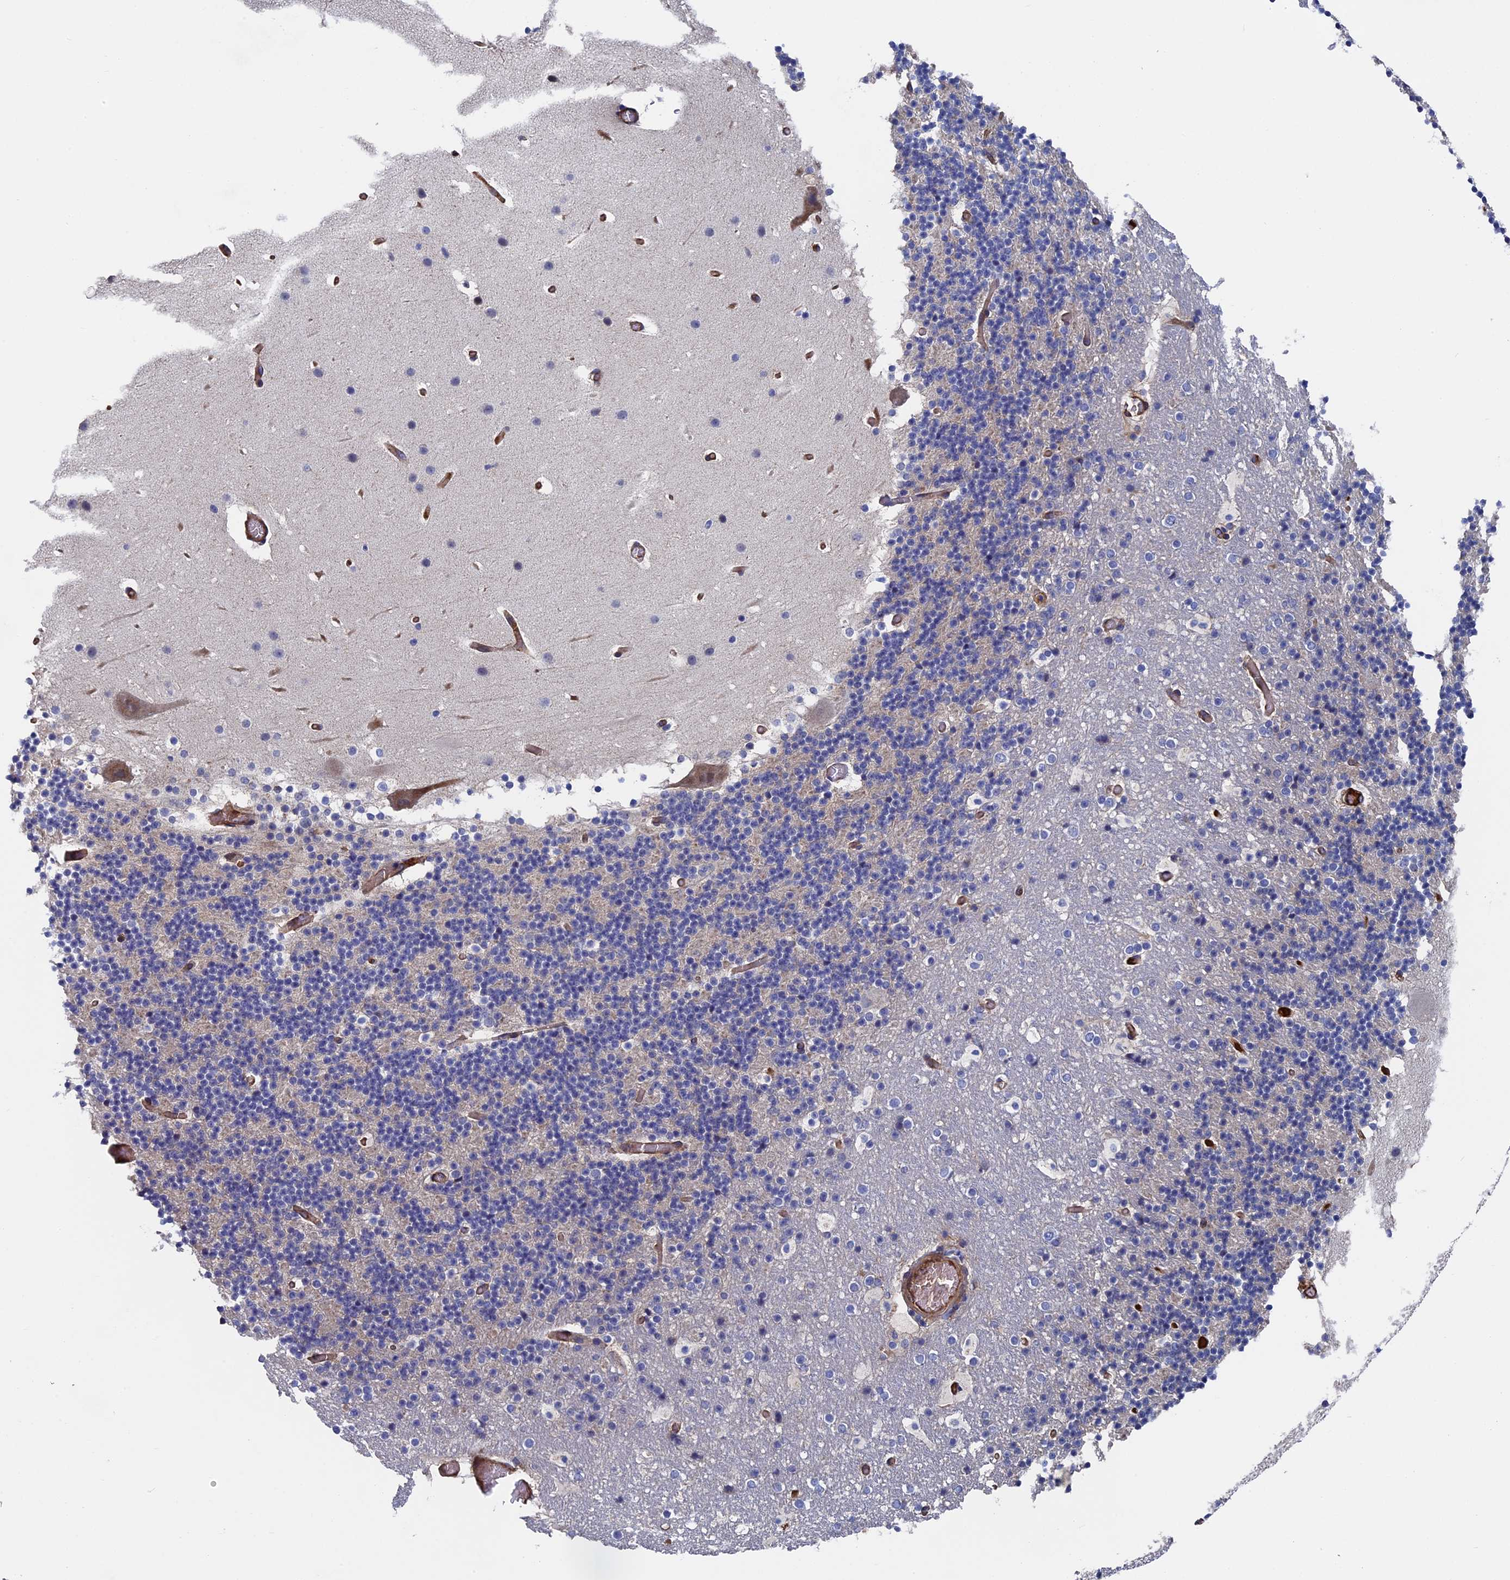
{"staining": {"intensity": "negative", "quantity": "none", "location": "none"}, "tissue": "cerebellum", "cell_type": "Cells in granular layer", "image_type": "normal", "snomed": [{"axis": "morphology", "description": "Normal tissue, NOS"}, {"axis": "topography", "description": "Cerebellum"}], "caption": "Protein analysis of benign cerebellum demonstrates no significant expression in cells in granular layer.", "gene": "RPUSD1", "patient": {"sex": "male", "age": 57}}